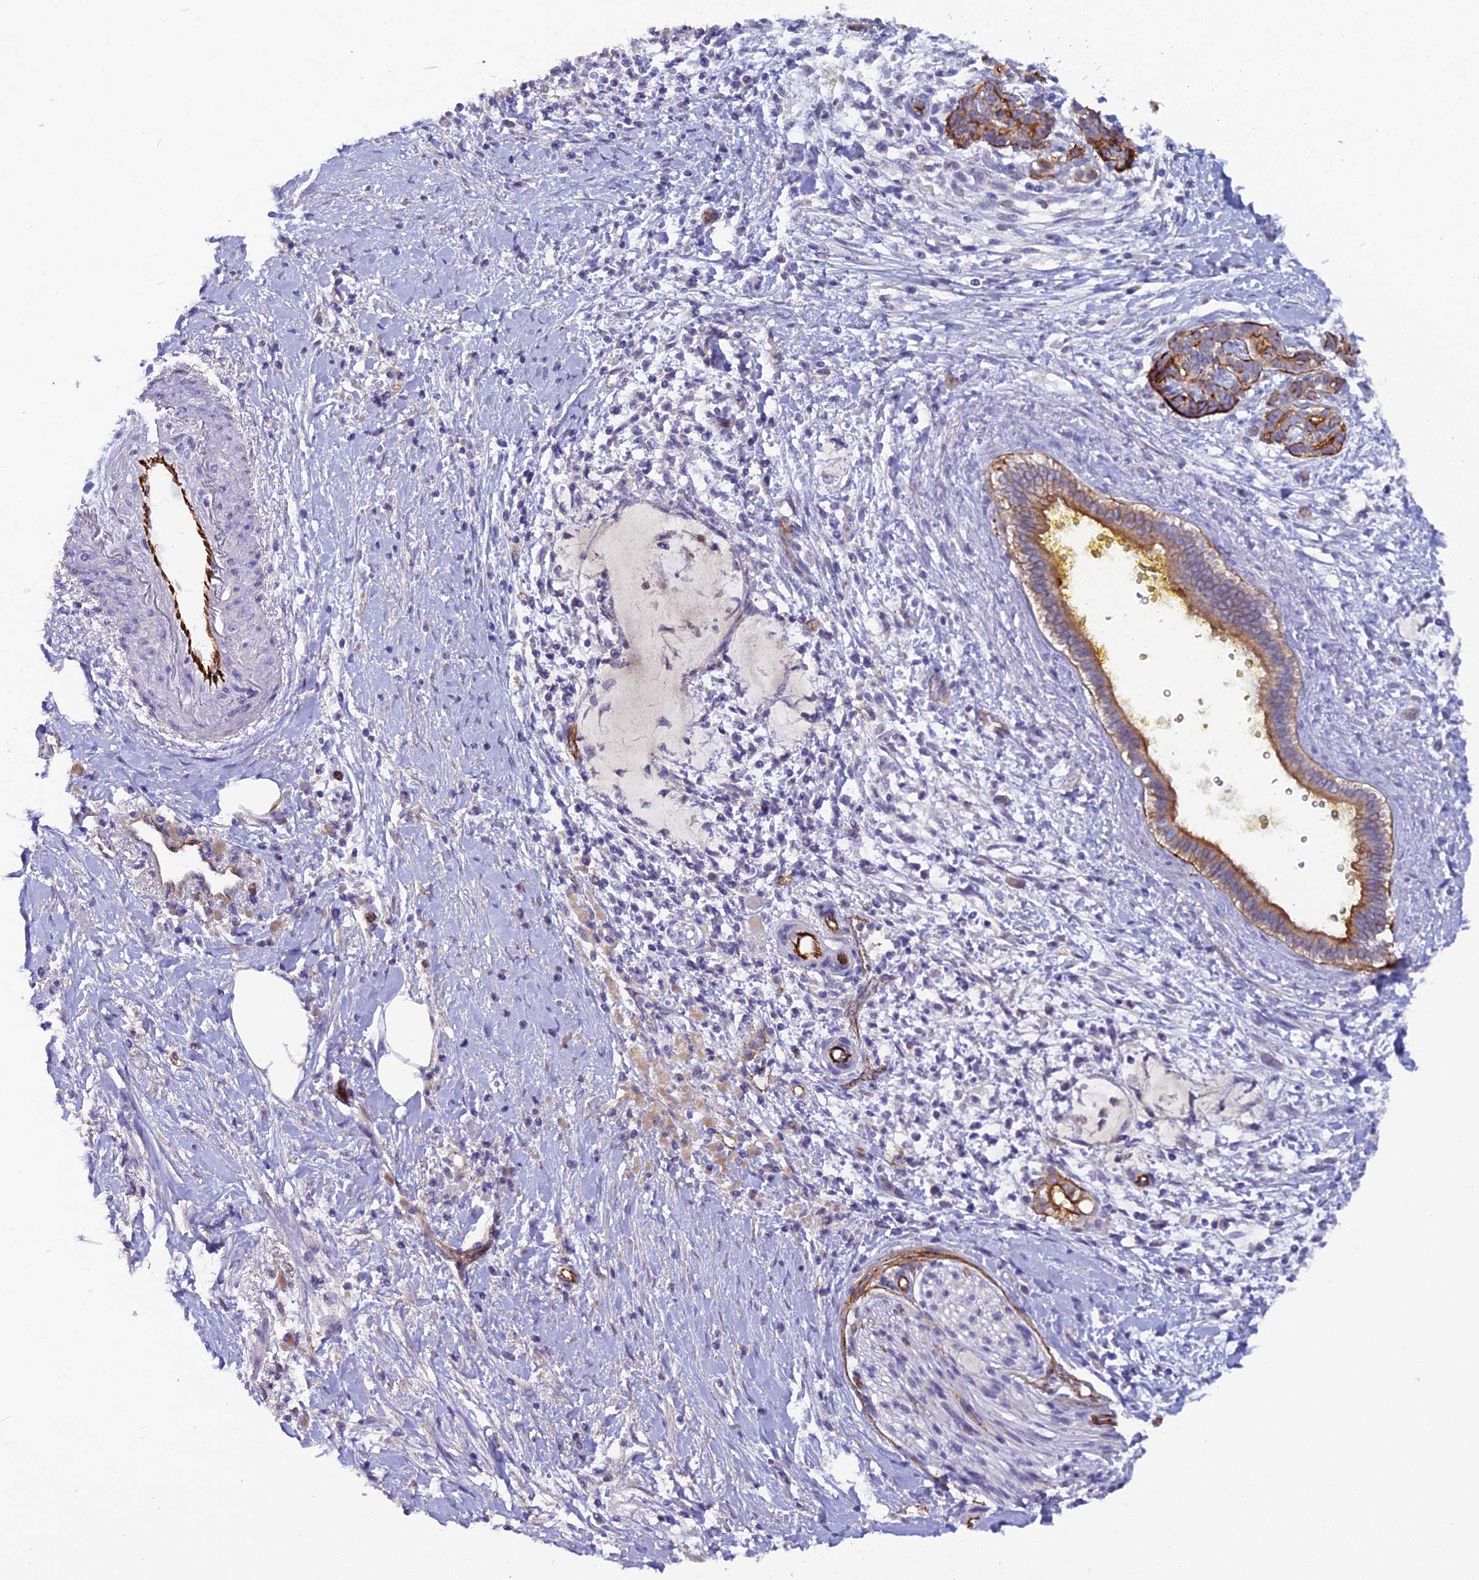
{"staining": {"intensity": "strong", "quantity": ">75%", "location": "cytoplasmic/membranous"}, "tissue": "pancreatic cancer", "cell_type": "Tumor cells", "image_type": "cancer", "snomed": [{"axis": "morphology", "description": "Adenocarcinoma, NOS"}, {"axis": "topography", "description": "Pancreas"}], "caption": "Immunohistochemistry (IHC) micrograph of human adenocarcinoma (pancreatic) stained for a protein (brown), which exhibits high levels of strong cytoplasmic/membranous staining in approximately >75% of tumor cells.", "gene": "CFAP47", "patient": {"sex": "male", "age": 58}}